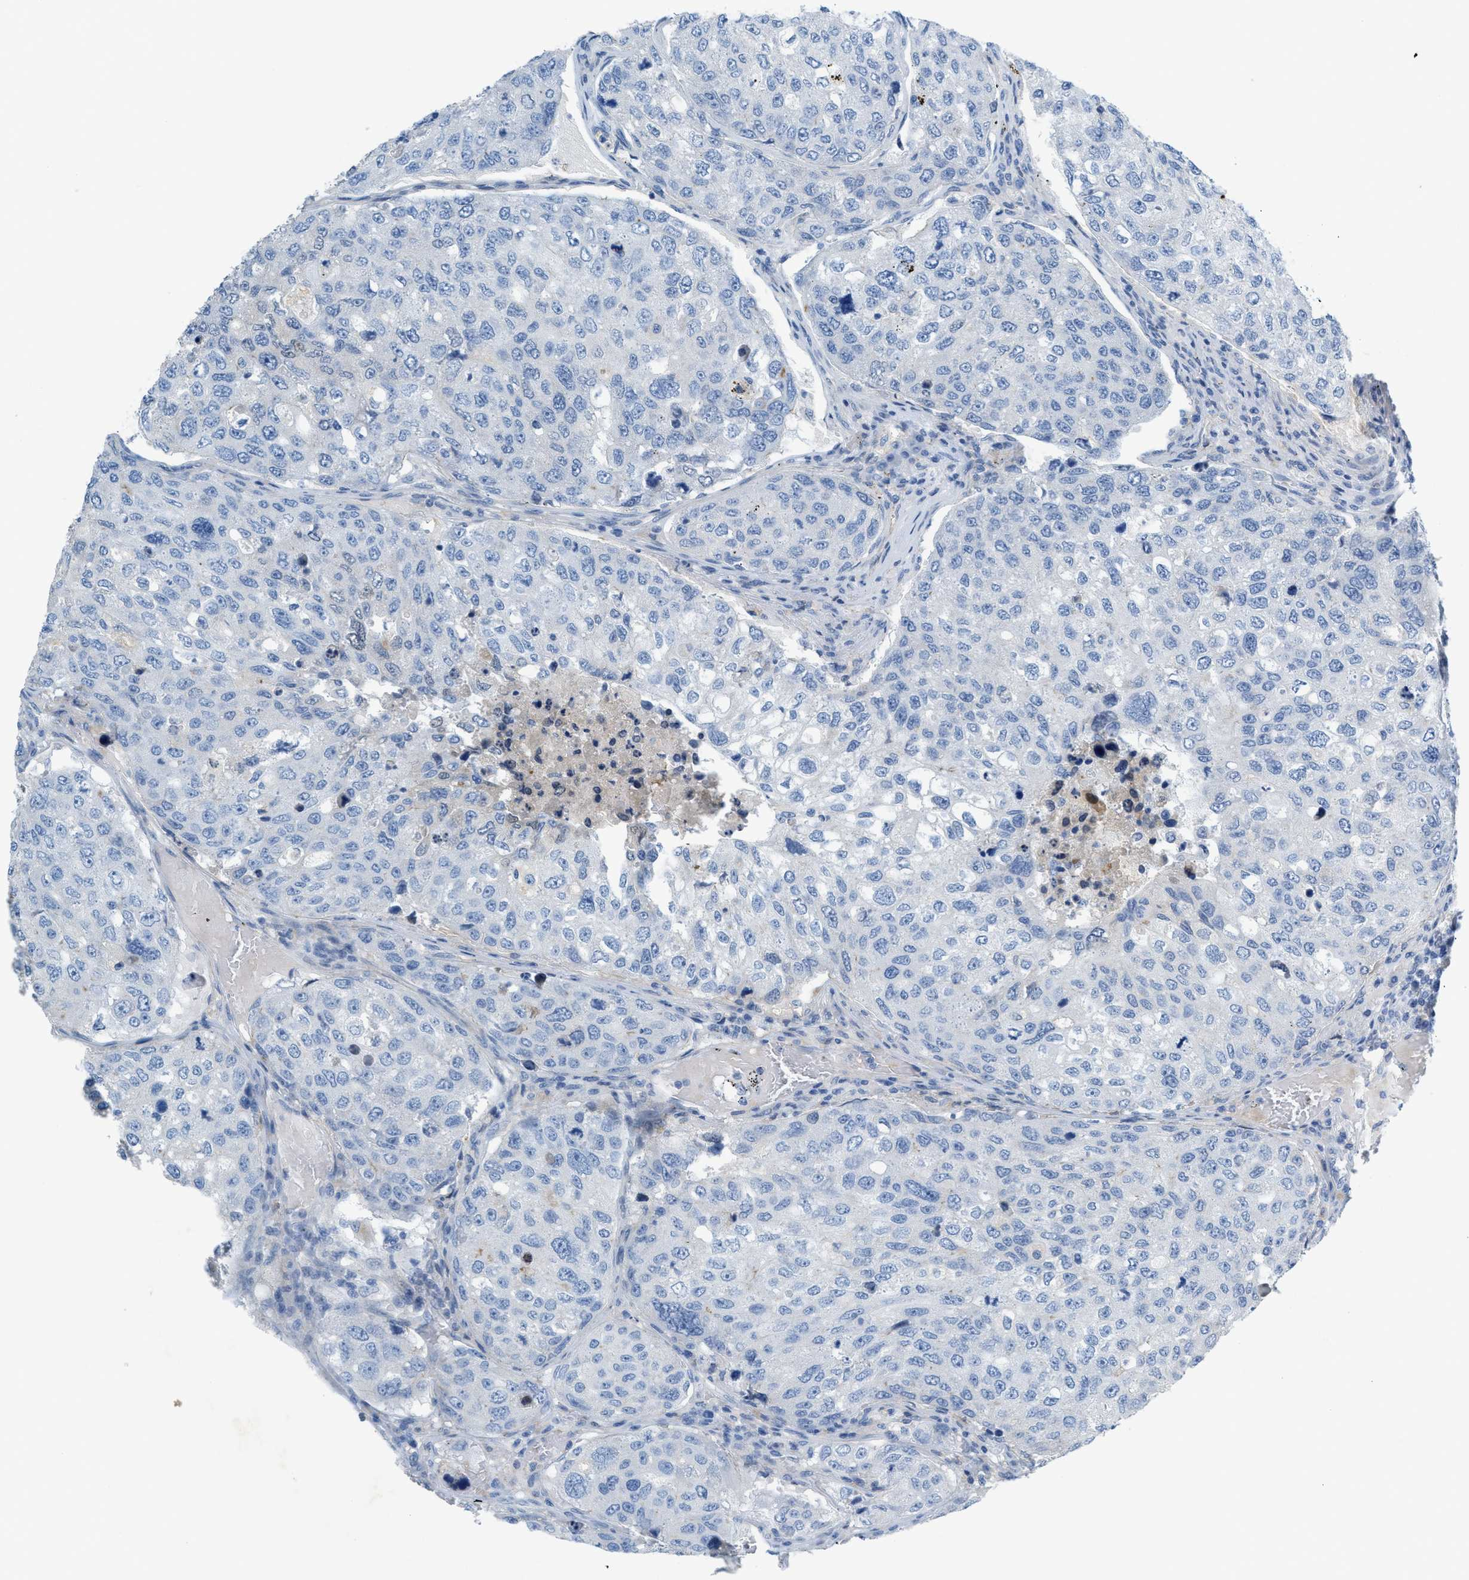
{"staining": {"intensity": "negative", "quantity": "none", "location": "none"}, "tissue": "urothelial cancer", "cell_type": "Tumor cells", "image_type": "cancer", "snomed": [{"axis": "morphology", "description": "Urothelial carcinoma, High grade"}, {"axis": "topography", "description": "Lymph node"}, {"axis": "topography", "description": "Urinary bladder"}], "caption": "A micrograph of human high-grade urothelial carcinoma is negative for staining in tumor cells.", "gene": "CRB3", "patient": {"sex": "male", "age": 51}}